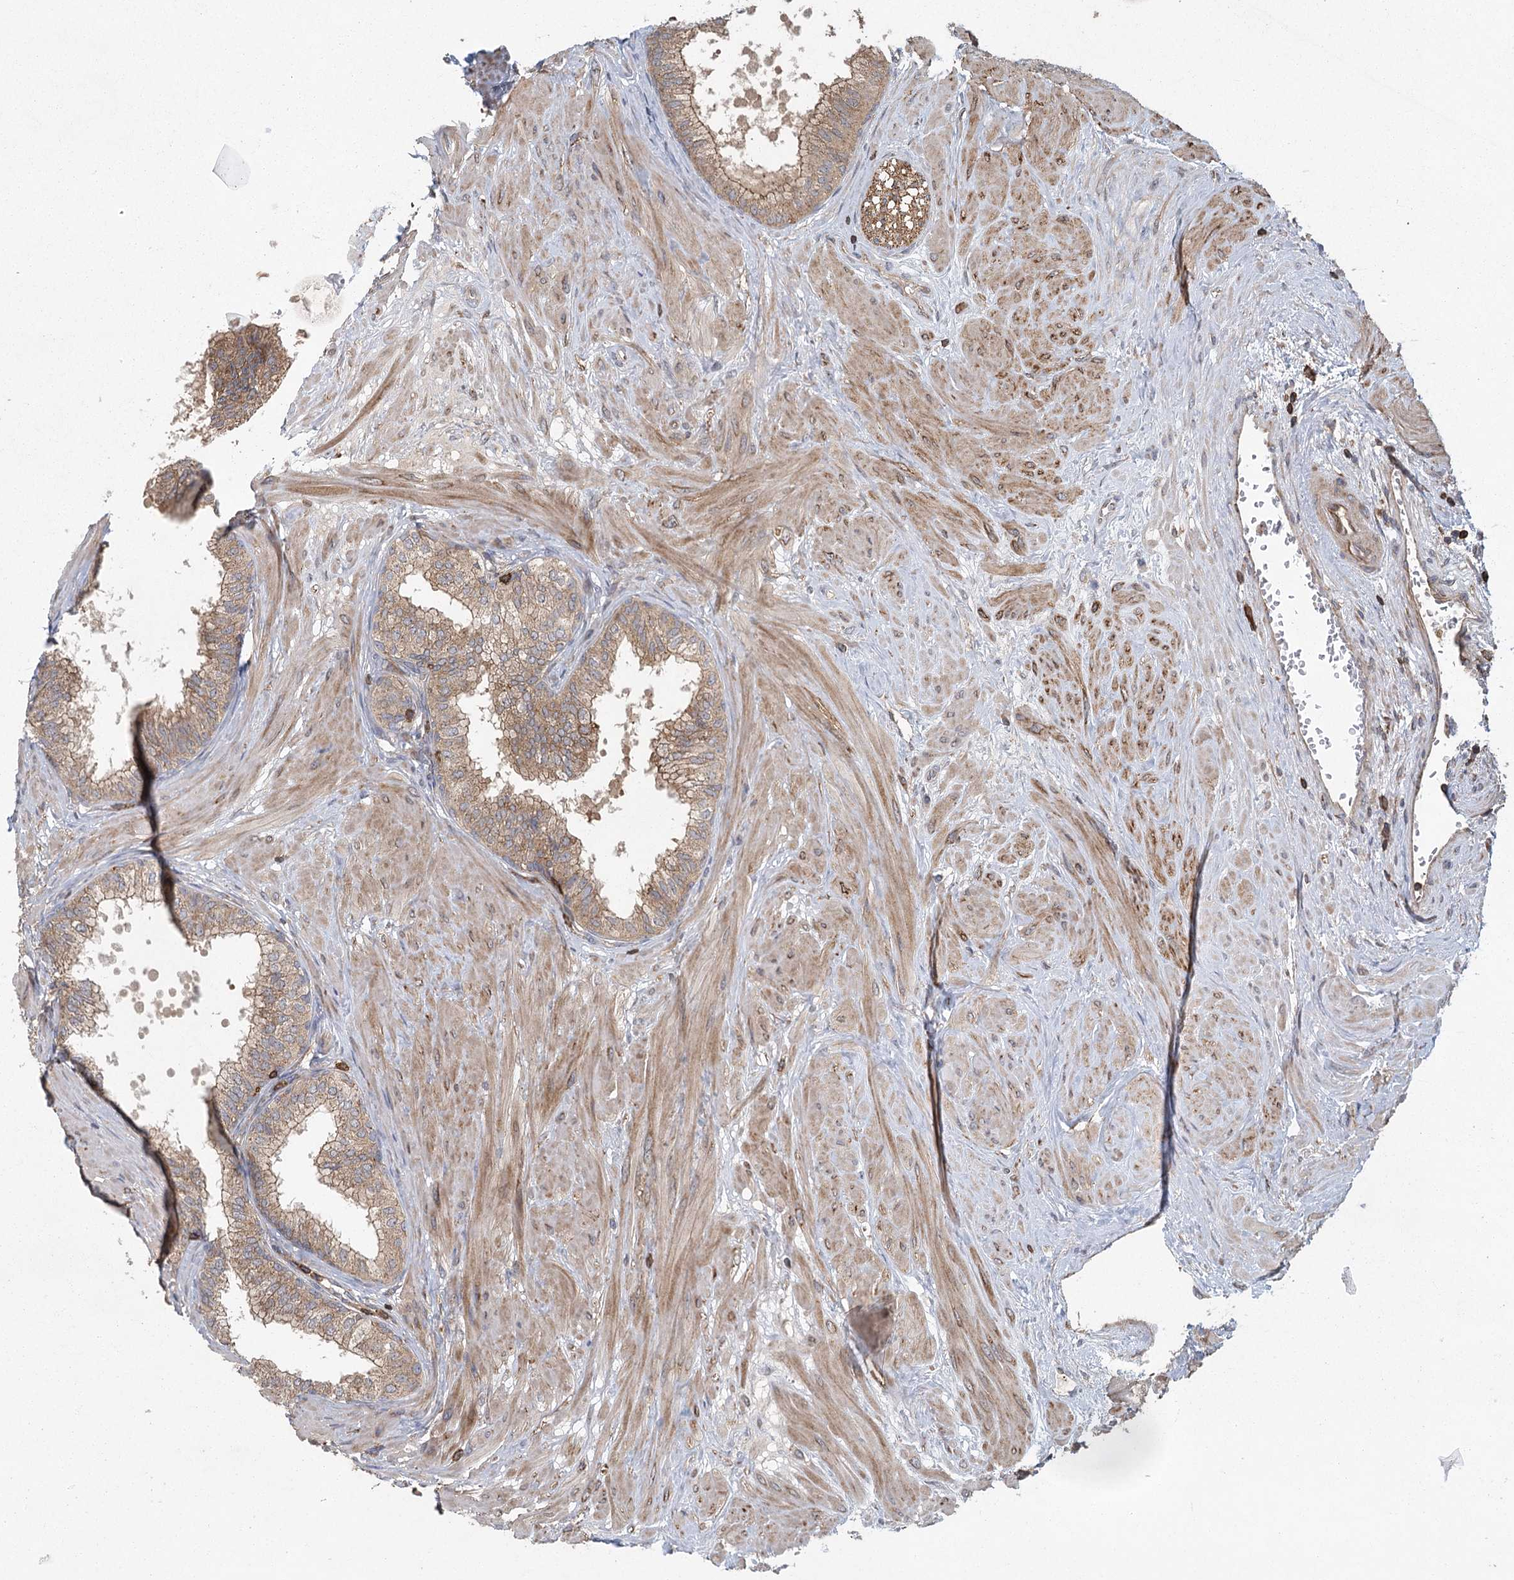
{"staining": {"intensity": "moderate", "quantity": ">75%", "location": "cytoplasmic/membranous"}, "tissue": "prostate", "cell_type": "Glandular cells", "image_type": "normal", "snomed": [{"axis": "morphology", "description": "Normal tissue, NOS"}, {"axis": "topography", "description": "Prostate"}], "caption": "Moderate cytoplasmic/membranous expression for a protein is identified in about >75% of glandular cells of normal prostate using IHC.", "gene": "PLEKHA7", "patient": {"sex": "male", "age": 60}}